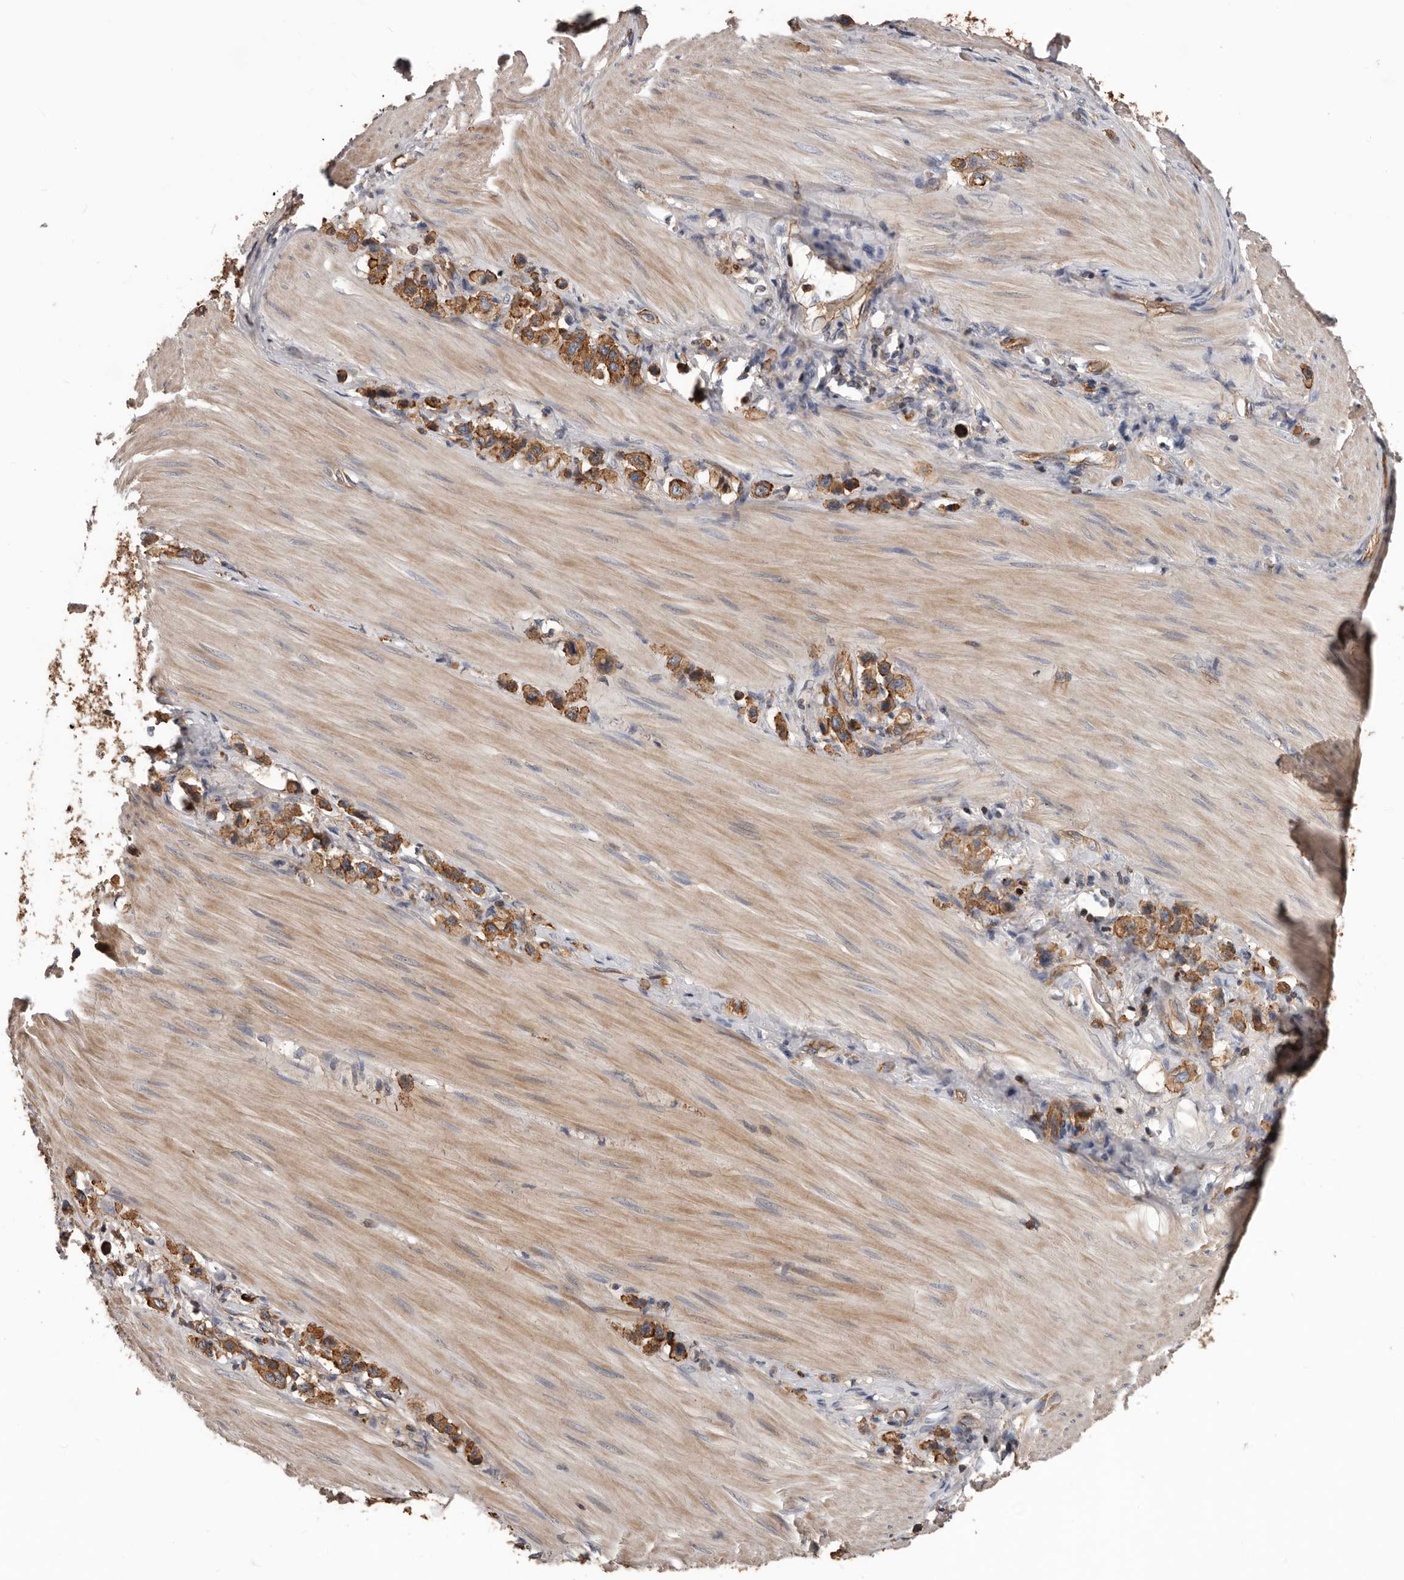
{"staining": {"intensity": "moderate", "quantity": ">75%", "location": "cytoplasmic/membranous"}, "tissue": "stomach cancer", "cell_type": "Tumor cells", "image_type": "cancer", "snomed": [{"axis": "morphology", "description": "Adenocarcinoma, NOS"}, {"axis": "topography", "description": "Stomach"}], "caption": "About >75% of tumor cells in human adenocarcinoma (stomach) show moderate cytoplasmic/membranous protein staining as visualized by brown immunohistochemical staining.", "gene": "PNRC2", "patient": {"sex": "female", "age": 65}}